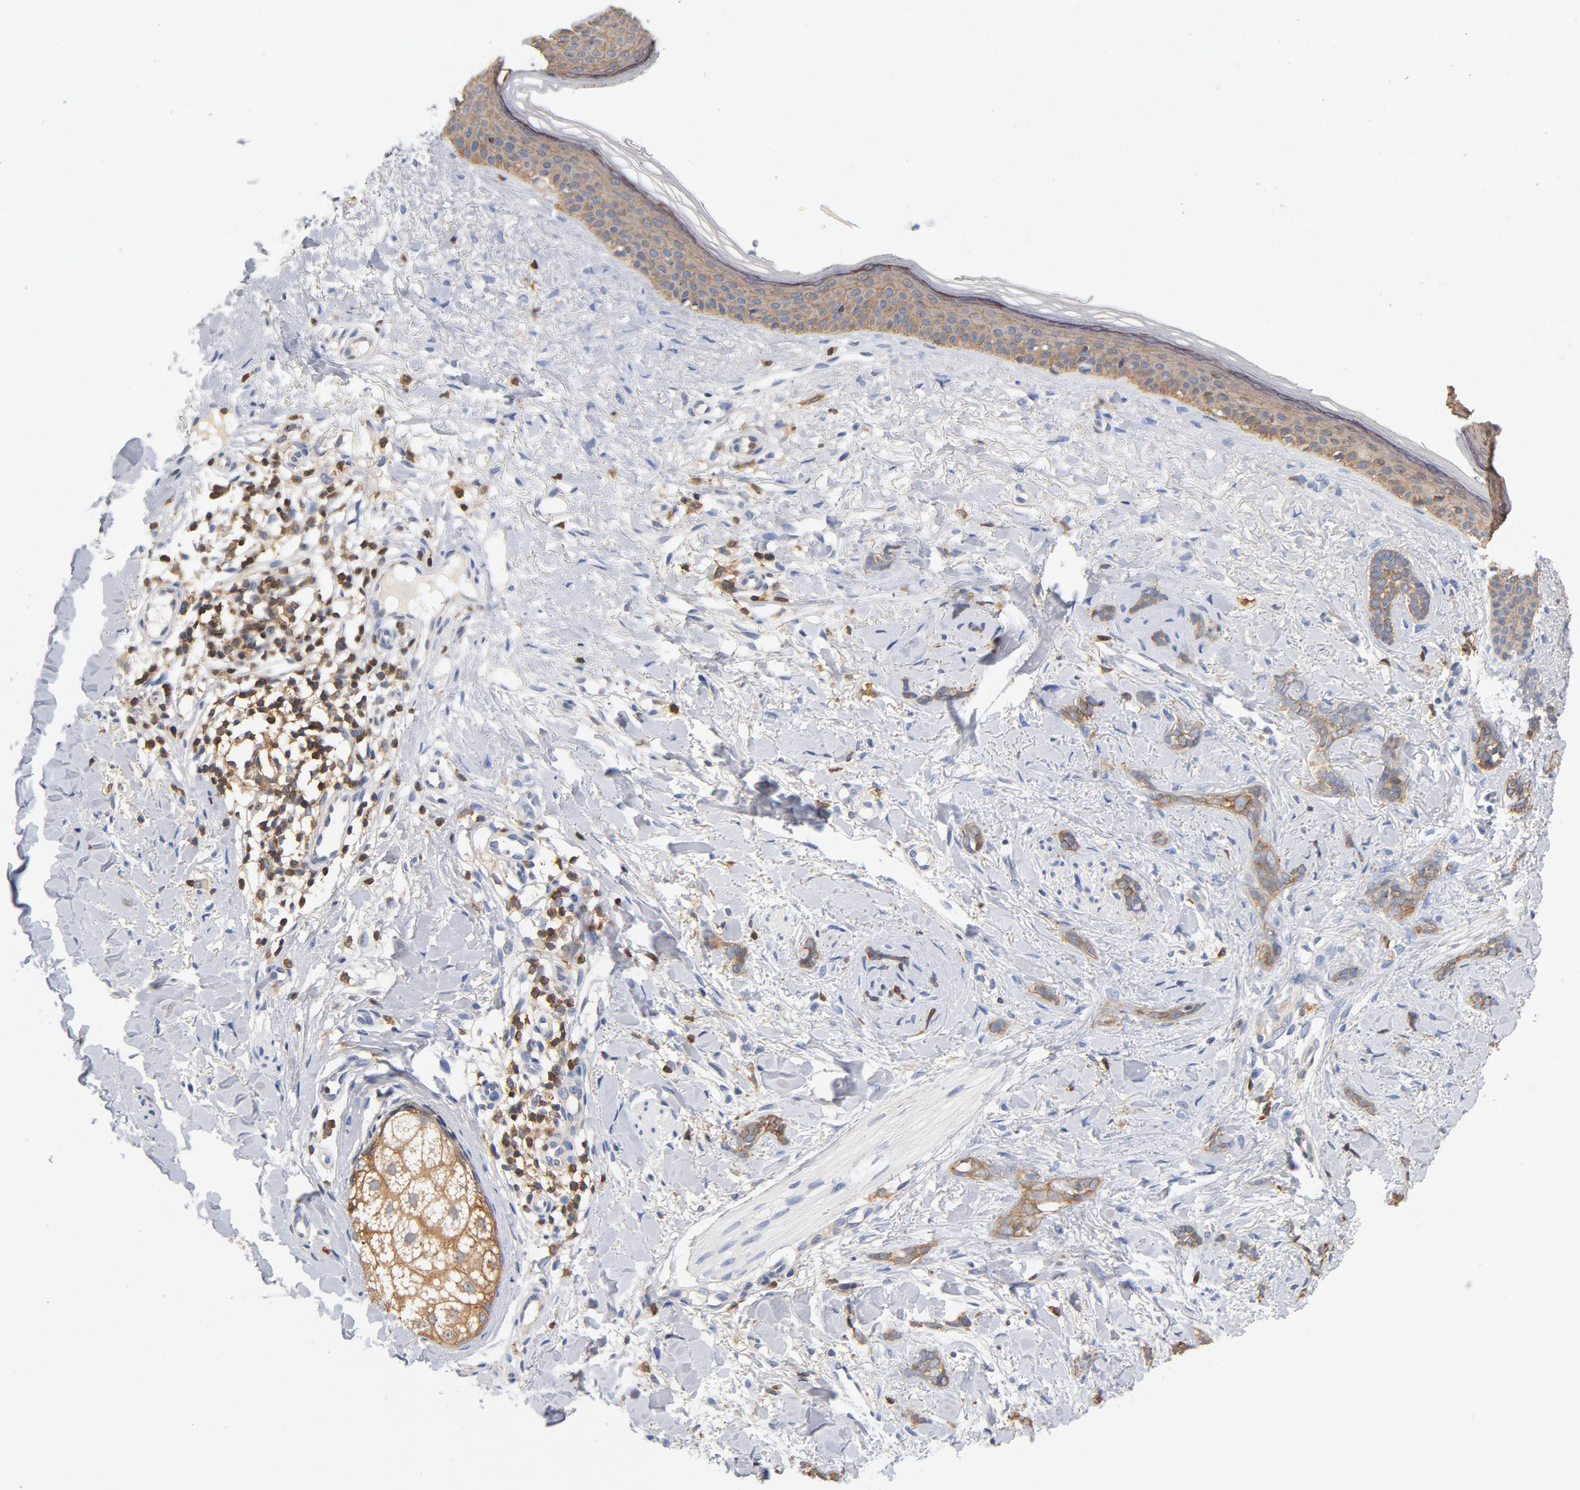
{"staining": {"intensity": "moderate", "quantity": ">75%", "location": "cytoplasmic/membranous"}, "tissue": "skin cancer", "cell_type": "Tumor cells", "image_type": "cancer", "snomed": [{"axis": "morphology", "description": "Basal cell carcinoma"}, {"axis": "topography", "description": "Skin"}], "caption": "A brown stain highlights moderate cytoplasmic/membranous staining of a protein in human basal cell carcinoma (skin) tumor cells.", "gene": "EZR", "patient": {"sex": "female", "age": 37}}